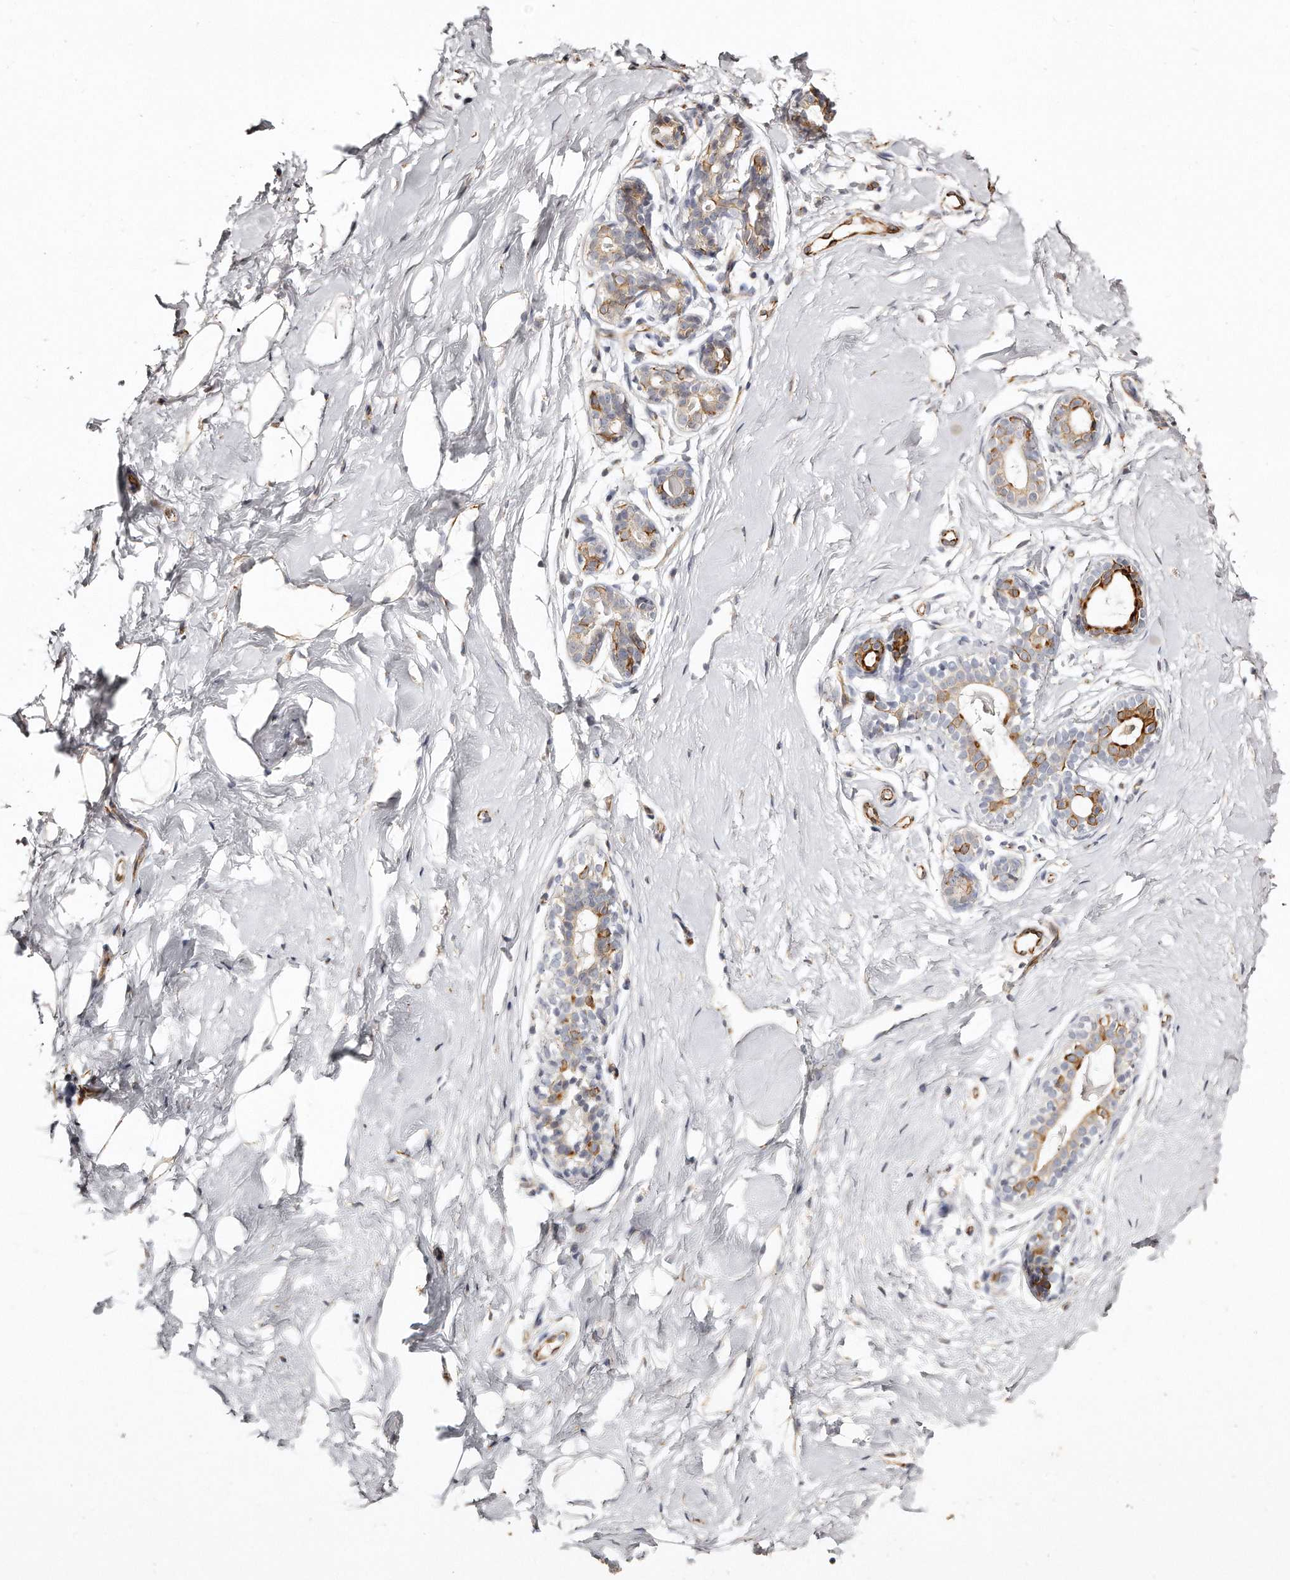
{"staining": {"intensity": "negative", "quantity": "none", "location": "none"}, "tissue": "breast", "cell_type": "Adipocytes", "image_type": "normal", "snomed": [{"axis": "morphology", "description": "Normal tissue, NOS"}, {"axis": "morphology", "description": "Adenoma, NOS"}, {"axis": "topography", "description": "Breast"}], "caption": "Adipocytes are negative for brown protein staining in unremarkable breast. Brightfield microscopy of immunohistochemistry stained with DAB (3,3'-diaminobenzidine) (brown) and hematoxylin (blue), captured at high magnification.", "gene": "ZYG11A", "patient": {"sex": "female", "age": 23}}